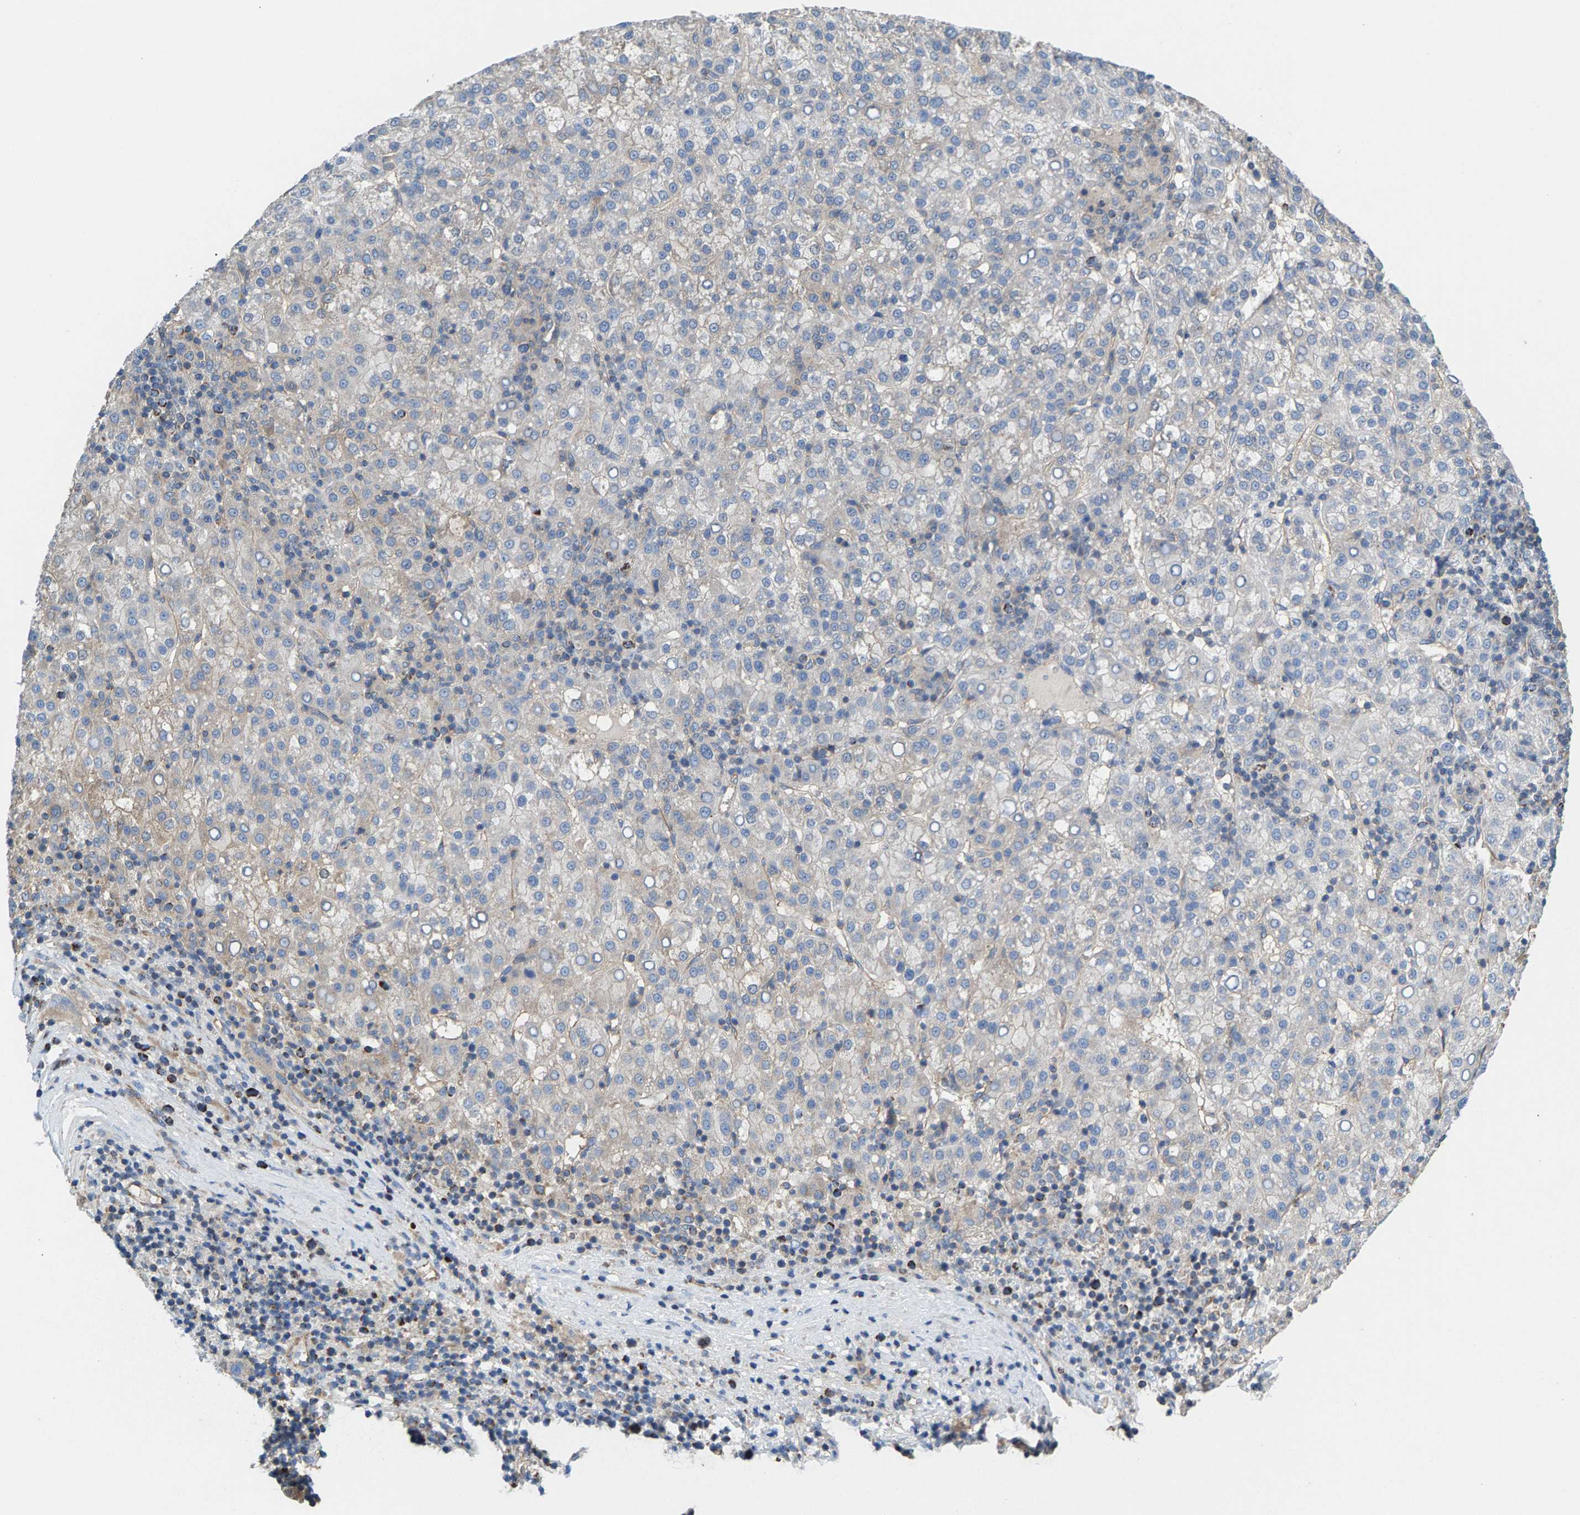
{"staining": {"intensity": "weak", "quantity": "<25%", "location": "cytoplasmic/membranous"}, "tissue": "liver cancer", "cell_type": "Tumor cells", "image_type": "cancer", "snomed": [{"axis": "morphology", "description": "Carcinoma, Hepatocellular, NOS"}, {"axis": "topography", "description": "Liver"}], "caption": "DAB immunohistochemical staining of liver hepatocellular carcinoma shows no significant staining in tumor cells. Nuclei are stained in blue.", "gene": "MRM1", "patient": {"sex": "female", "age": 58}}